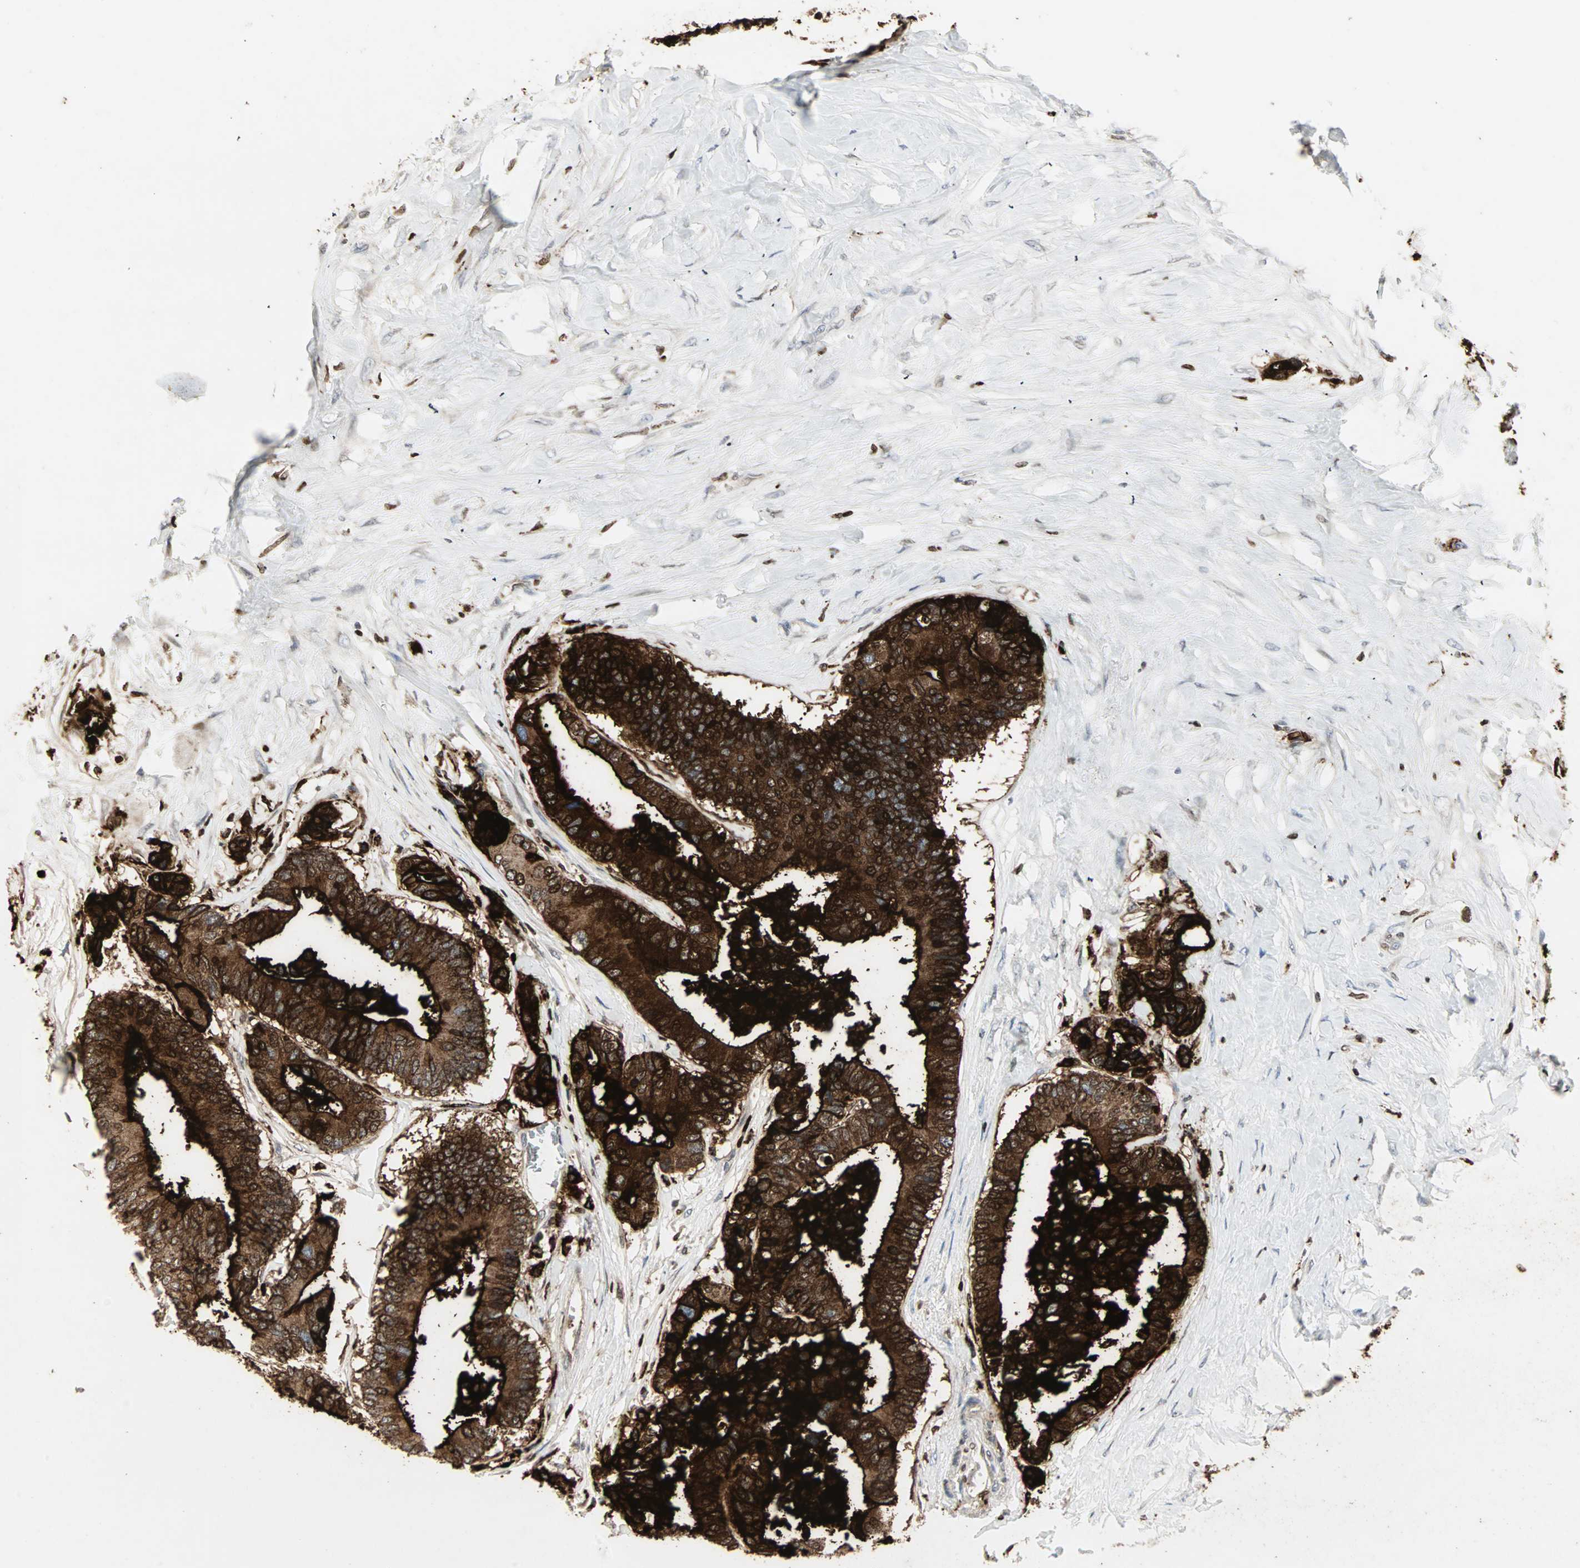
{"staining": {"intensity": "strong", "quantity": ">75%", "location": "cytoplasmic/membranous,nuclear"}, "tissue": "colorectal cancer", "cell_type": "Tumor cells", "image_type": "cancer", "snomed": [{"axis": "morphology", "description": "Normal tissue, NOS"}, {"axis": "morphology", "description": "Adenocarcinoma, NOS"}, {"axis": "topography", "description": "Colon"}], "caption": "High-magnification brightfield microscopy of adenocarcinoma (colorectal) stained with DAB (brown) and counterstained with hematoxylin (blue). tumor cells exhibit strong cytoplasmic/membranous and nuclear staining is seen in about>75% of cells.", "gene": "CEACAM6", "patient": {"sex": "male", "age": 82}}